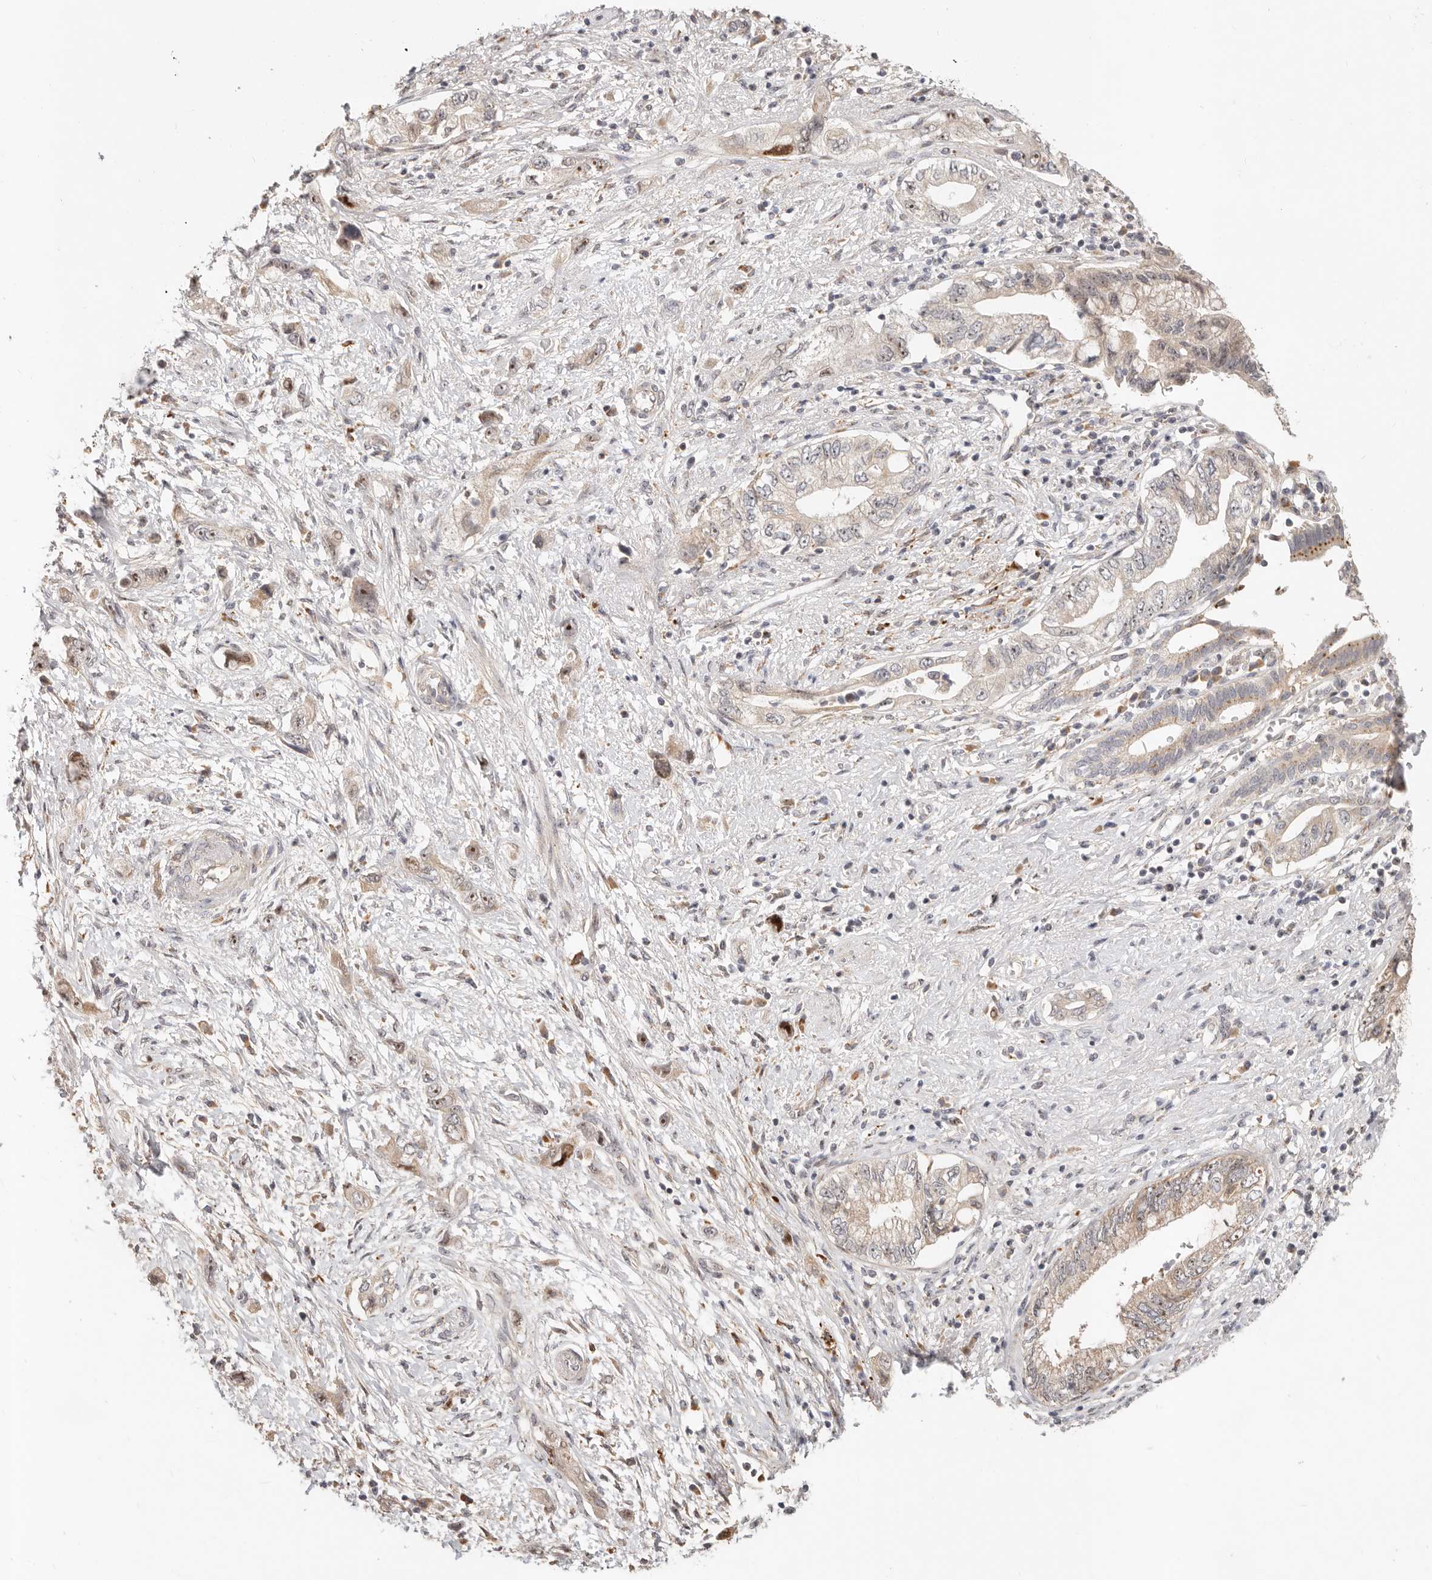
{"staining": {"intensity": "weak", "quantity": "25%-75%", "location": "cytoplasmic/membranous"}, "tissue": "pancreatic cancer", "cell_type": "Tumor cells", "image_type": "cancer", "snomed": [{"axis": "morphology", "description": "Adenocarcinoma, NOS"}, {"axis": "topography", "description": "Pancreas"}], "caption": "High-magnification brightfield microscopy of pancreatic adenocarcinoma stained with DAB (brown) and counterstained with hematoxylin (blue). tumor cells exhibit weak cytoplasmic/membranous positivity is identified in about25%-75% of cells.", "gene": "ZRANB1", "patient": {"sex": "female", "age": 73}}